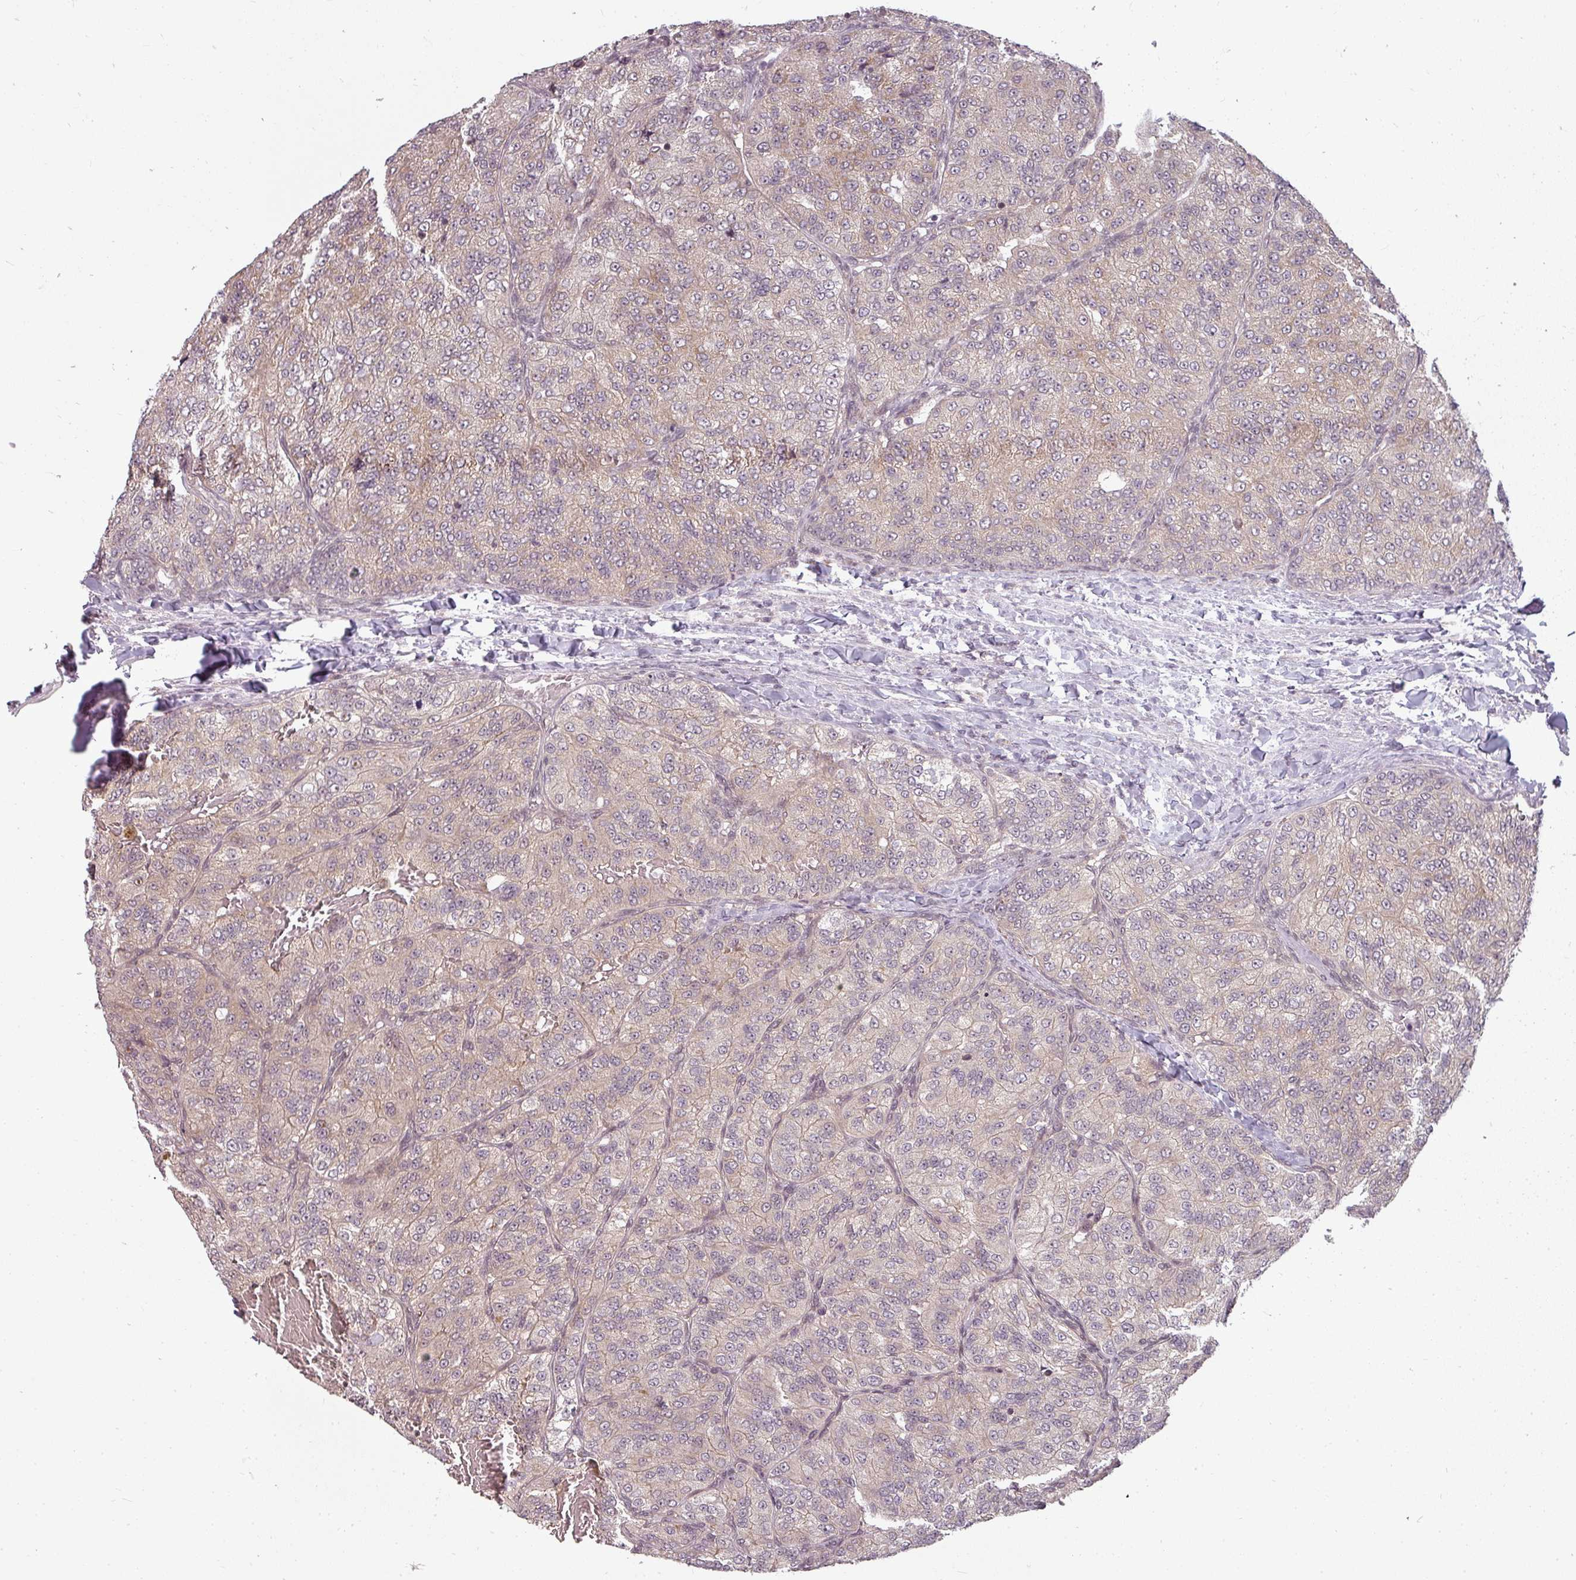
{"staining": {"intensity": "weak", "quantity": "<25%", "location": "cytoplasmic/membranous"}, "tissue": "renal cancer", "cell_type": "Tumor cells", "image_type": "cancer", "snomed": [{"axis": "morphology", "description": "Adenocarcinoma, NOS"}, {"axis": "topography", "description": "Kidney"}], "caption": "Protein analysis of renal cancer demonstrates no significant staining in tumor cells. (Immunohistochemistry, brightfield microscopy, high magnification).", "gene": "CLIC1", "patient": {"sex": "female", "age": 63}}